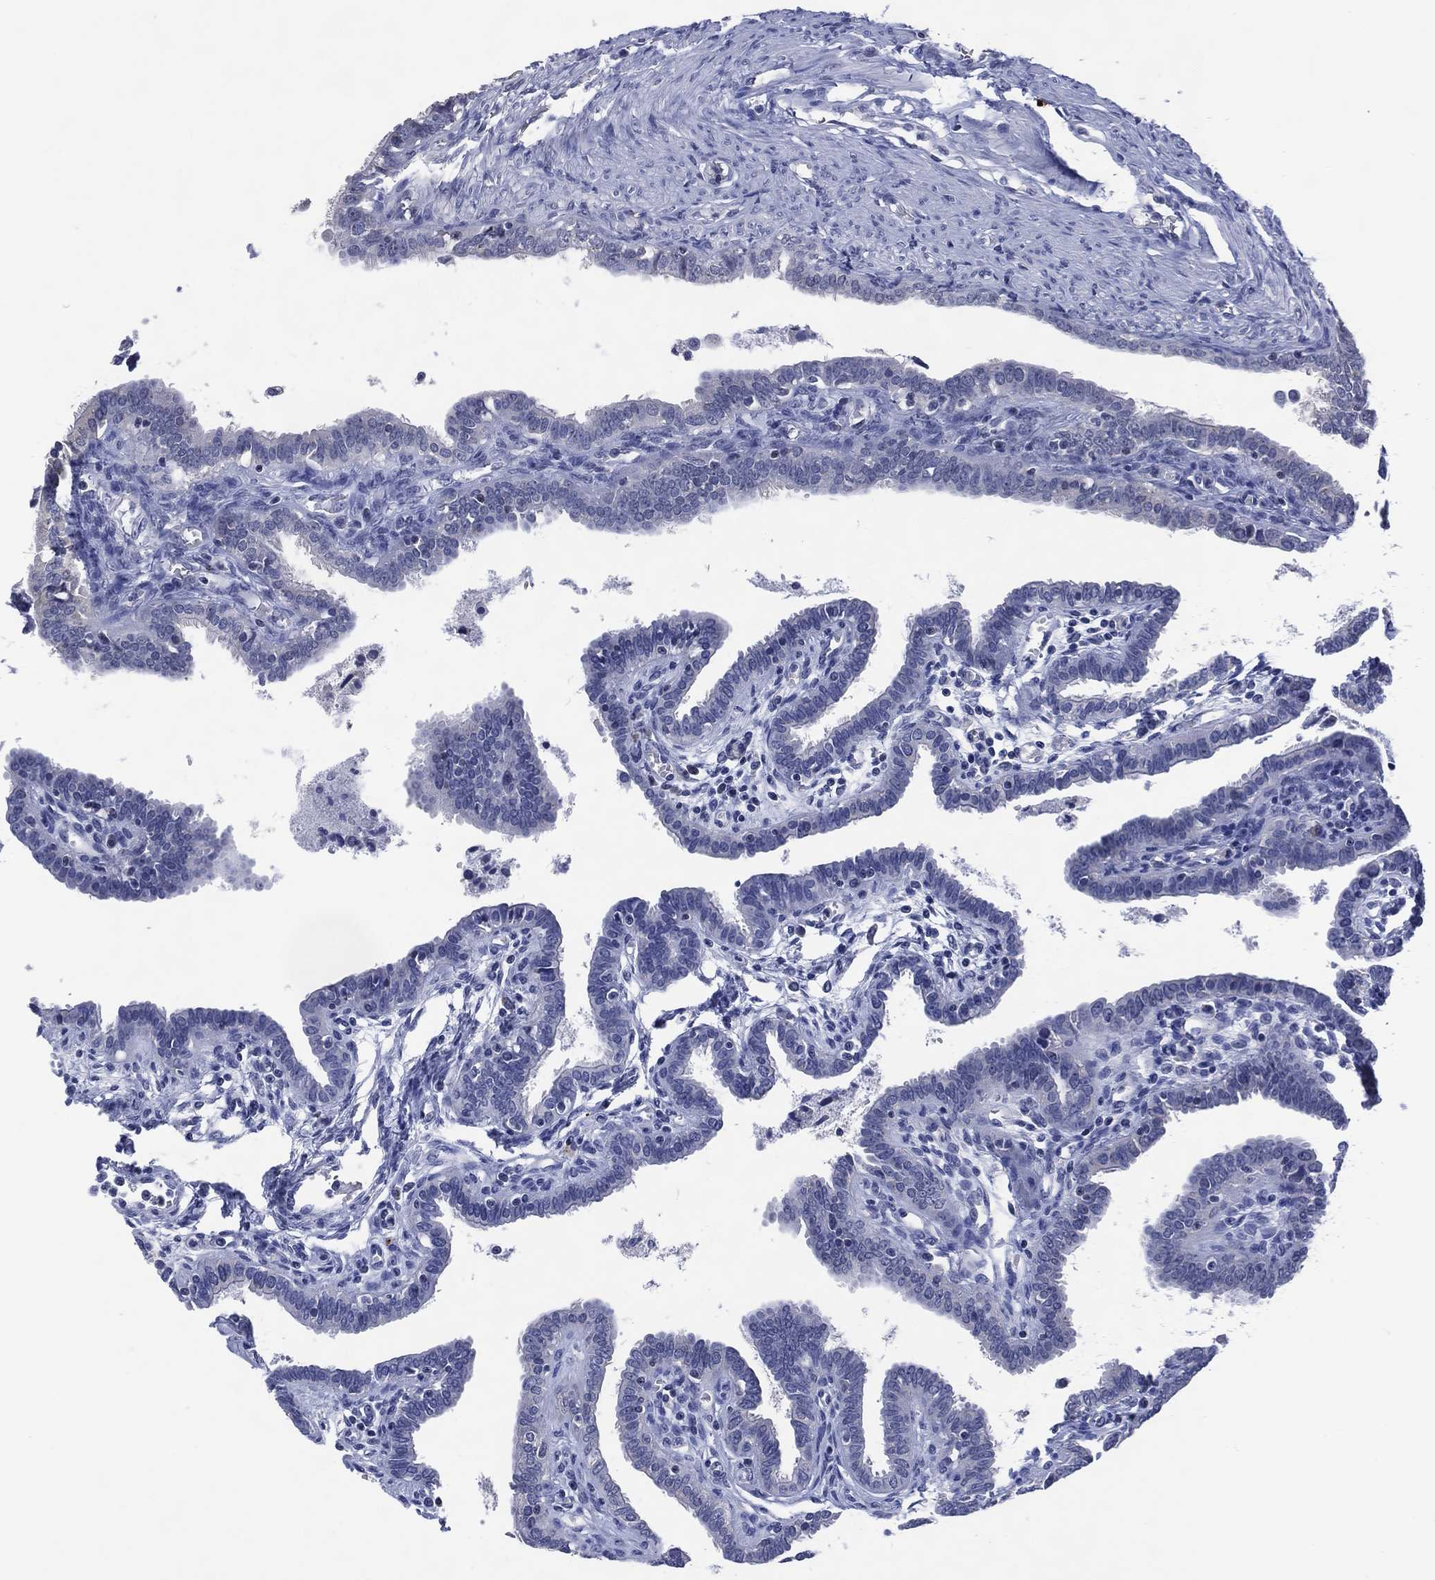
{"staining": {"intensity": "negative", "quantity": "none", "location": "none"}, "tissue": "fallopian tube", "cell_type": "Glandular cells", "image_type": "normal", "snomed": [{"axis": "morphology", "description": "Normal tissue, NOS"}, {"axis": "morphology", "description": "Carcinoma, endometroid"}, {"axis": "topography", "description": "Fallopian tube"}, {"axis": "topography", "description": "Ovary"}], "caption": "This is an IHC photomicrograph of benign fallopian tube. There is no expression in glandular cells.", "gene": "USP26", "patient": {"sex": "female", "age": 42}}